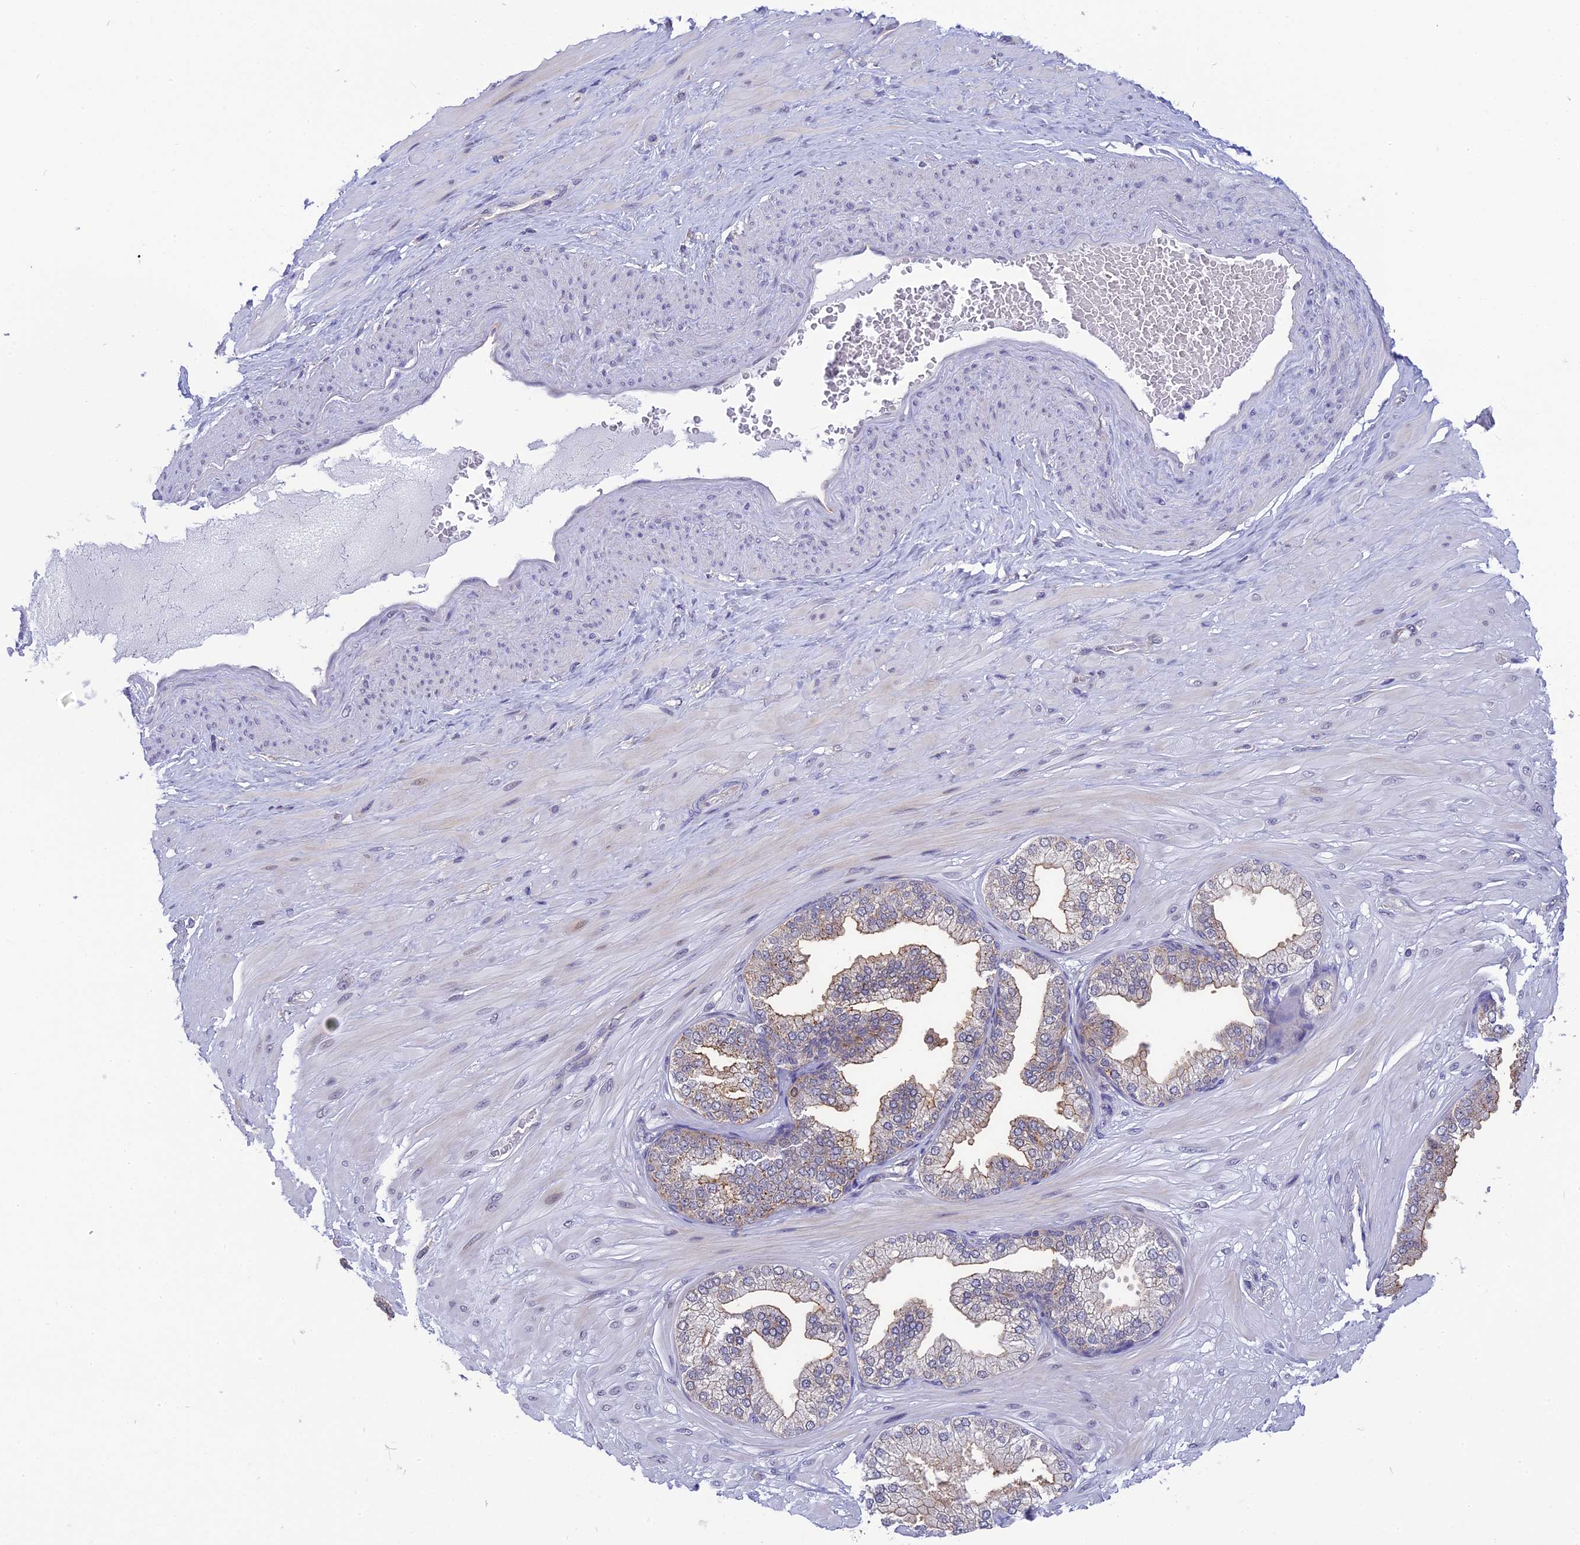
{"staining": {"intensity": "negative", "quantity": "none", "location": "none"}, "tissue": "adipose tissue", "cell_type": "Adipocytes", "image_type": "normal", "snomed": [{"axis": "morphology", "description": "Normal tissue, NOS"}, {"axis": "morphology", "description": "Adenocarcinoma, Low grade"}, {"axis": "topography", "description": "Prostate"}, {"axis": "topography", "description": "Peripheral nerve tissue"}], "caption": "There is no significant staining in adipocytes of adipose tissue. (IHC, brightfield microscopy, high magnification).", "gene": "KCTD14", "patient": {"sex": "male", "age": 63}}